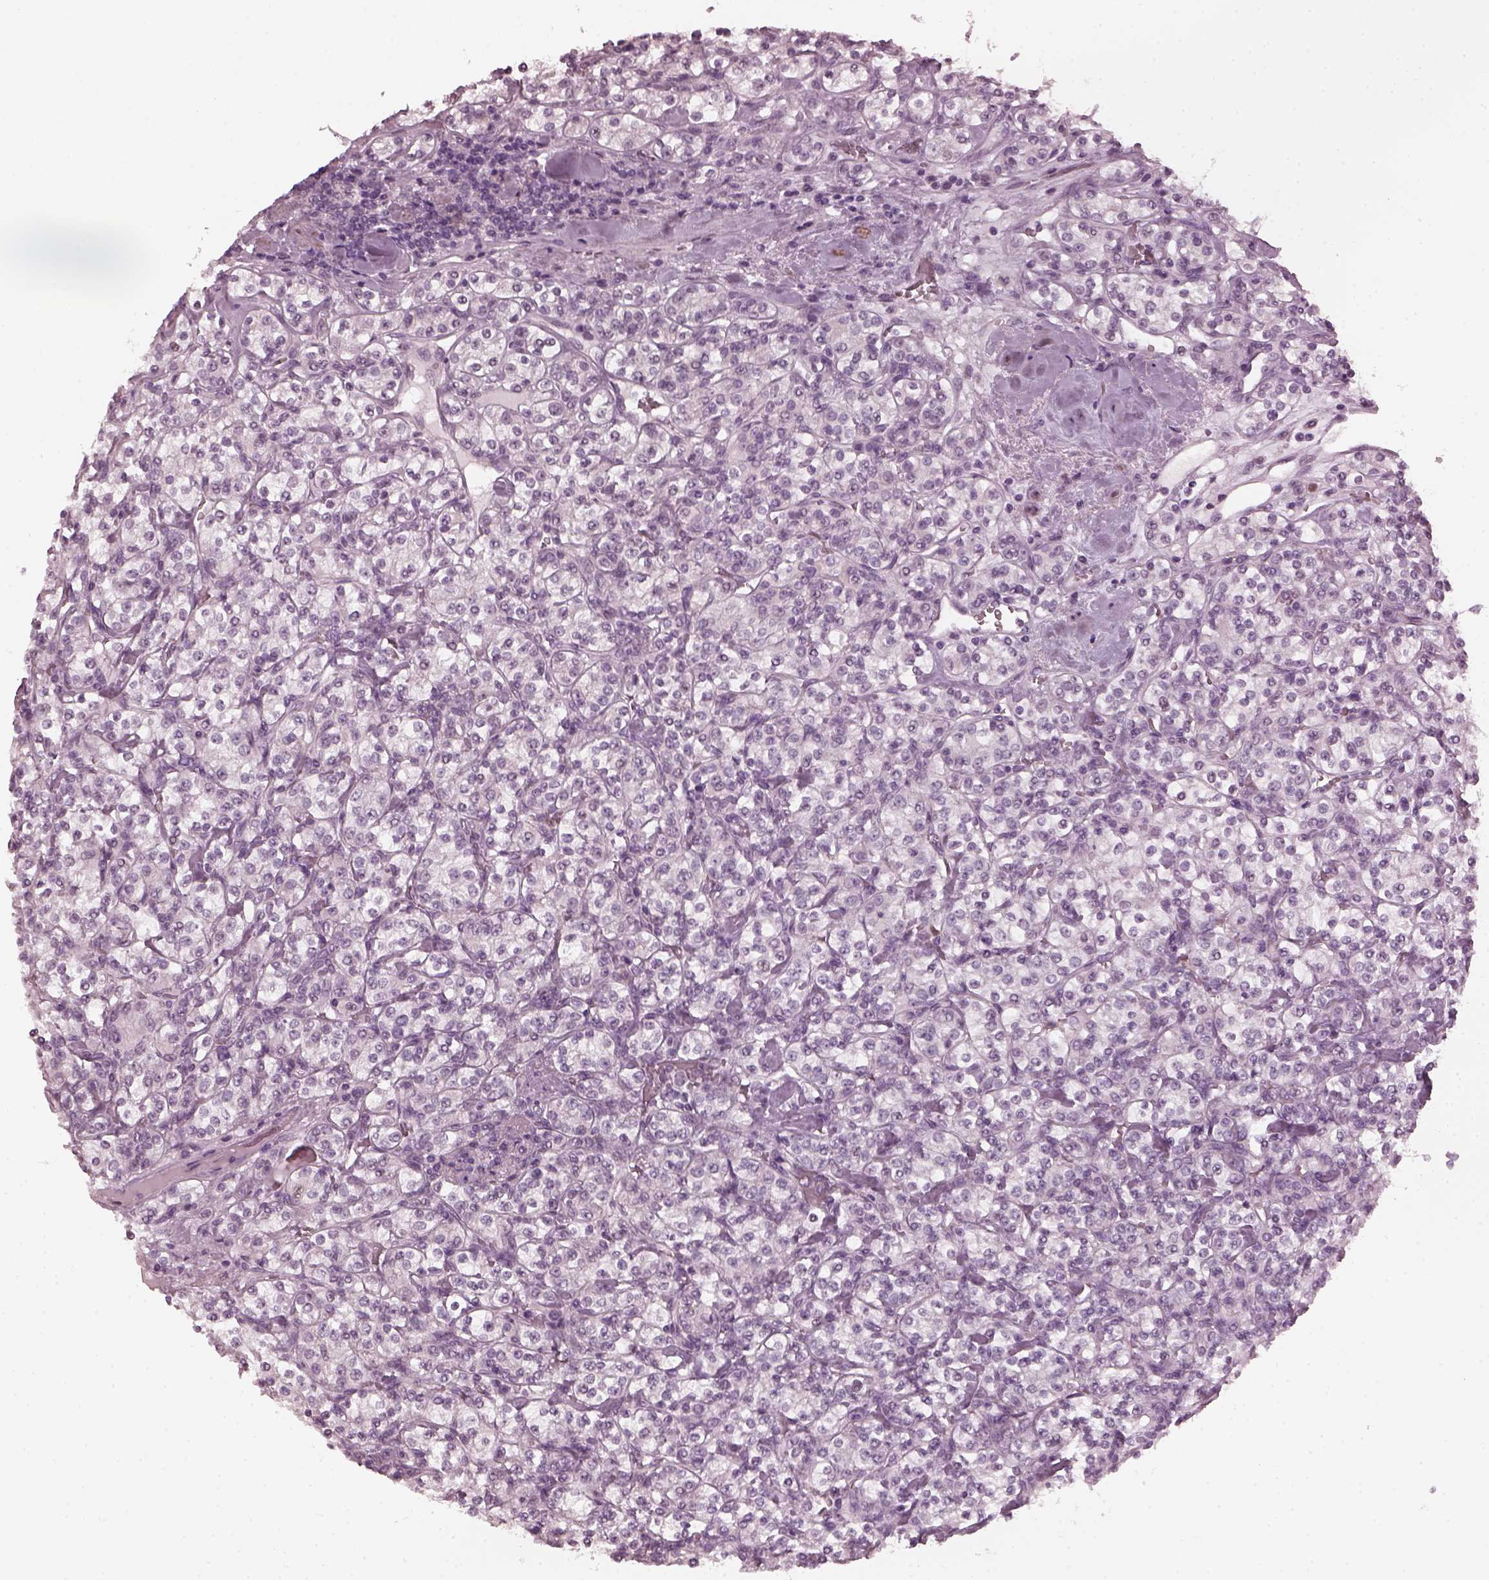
{"staining": {"intensity": "negative", "quantity": "none", "location": "none"}, "tissue": "renal cancer", "cell_type": "Tumor cells", "image_type": "cancer", "snomed": [{"axis": "morphology", "description": "Adenocarcinoma, NOS"}, {"axis": "topography", "description": "Kidney"}], "caption": "Immunohistochemical staining of human renal cancer exhibits no significant staining in tumor cells. (DAB (3,3'-diaminobenzidine) immunohistochemistry (IHC) with hematoxylin counter stain).", "gene": "CCDC170", "patient": {"sex": "male", "age": 77}}